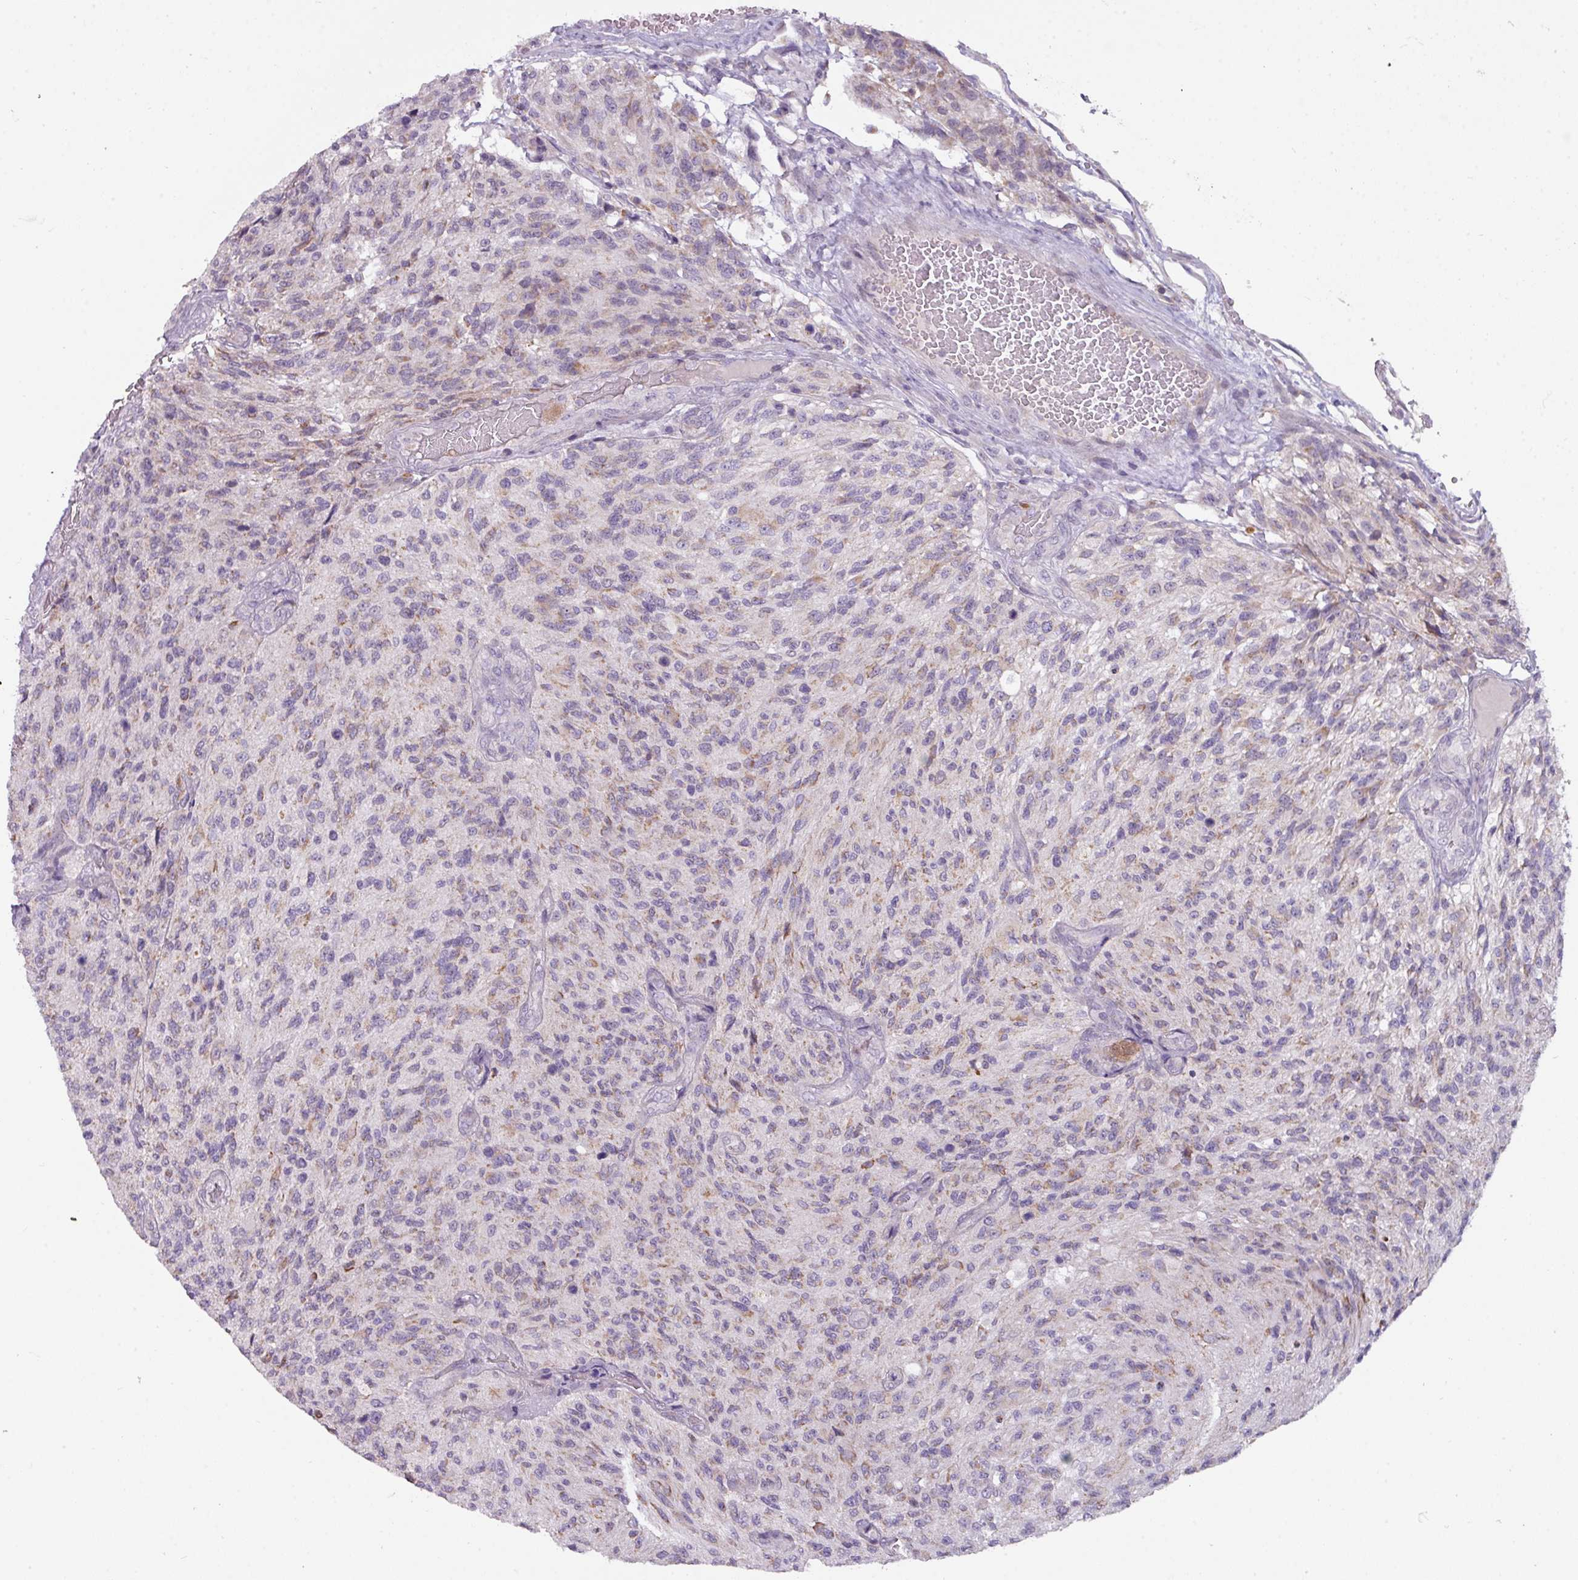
{"staining": {"intensity": "negative", "quantity": "none", "location": "none"}, "tissue": "glioma", "cell_type": "Tumor cells", "image_type": "cancer", "snomed": [{"axis": "morphology", "description": "Normal tissue, NOS"}, {"axis": "morphology", "description": "Glioma, malignant, High grade"}, {"axis": "topography", "description": "Cerebral cortex"}], "caption": "Image shows no protein staining in tumor cells of glioma tissue.", "gene": "C2orf68", "patient": {"sex": "male", "age": 56}}